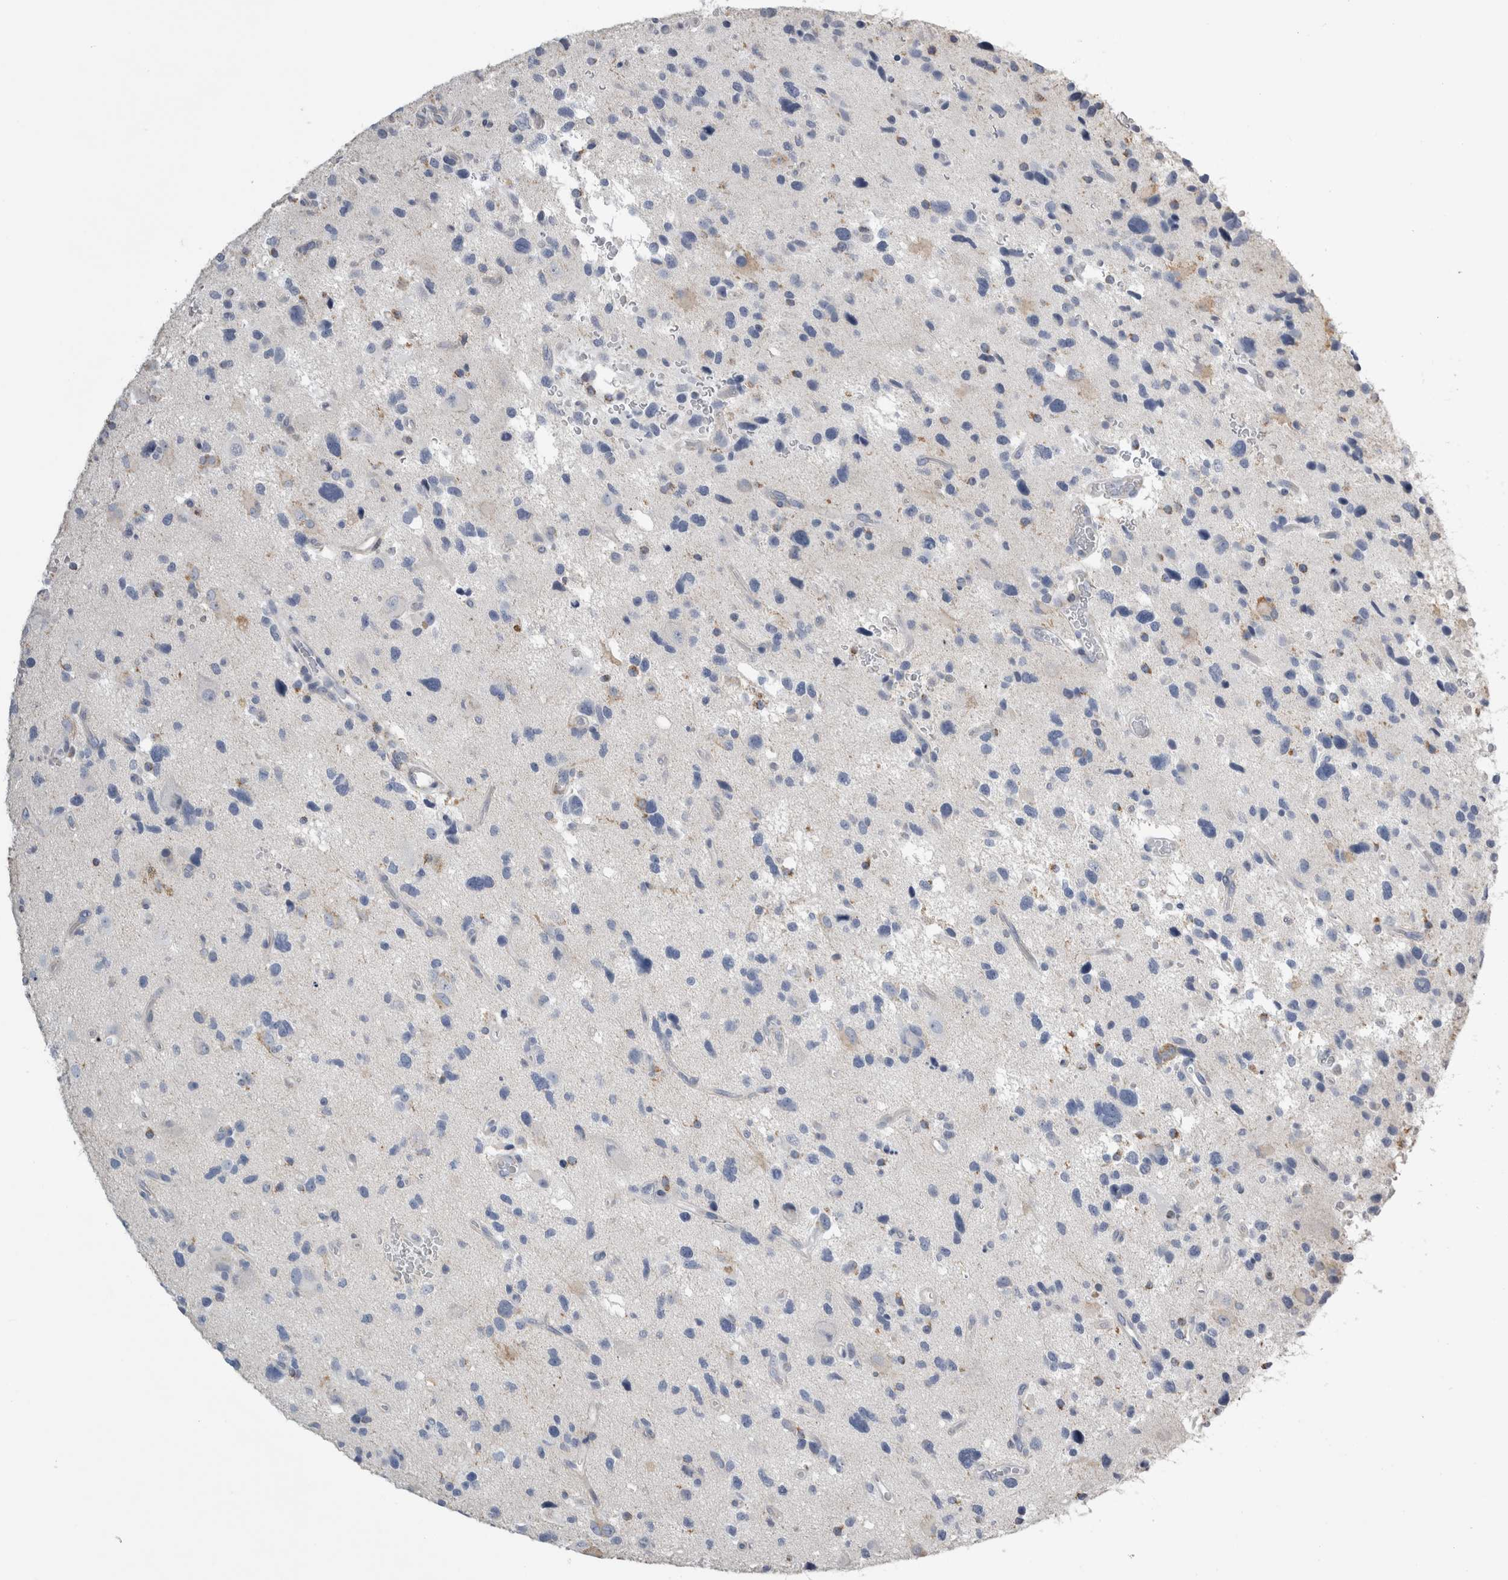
{"staining": {"intensity": "negative", "quantity": "none", "location": "none"}, "tissue": "glioma", "cell_type": "Tumor cells", "image_type": "cancer", "snomed": [{"axis": "morphology", "description": "Glioma, malignant, High grade"}, {"axis": "topography", "description": "Brain"}], "caption": "IHC micrograph of neoplastic tissue: human glioma stained with DAB displays no significant protein positivity in tumor cells.", "gene": "DHRS4", "patient": {"sex": "male", "age": 33}}